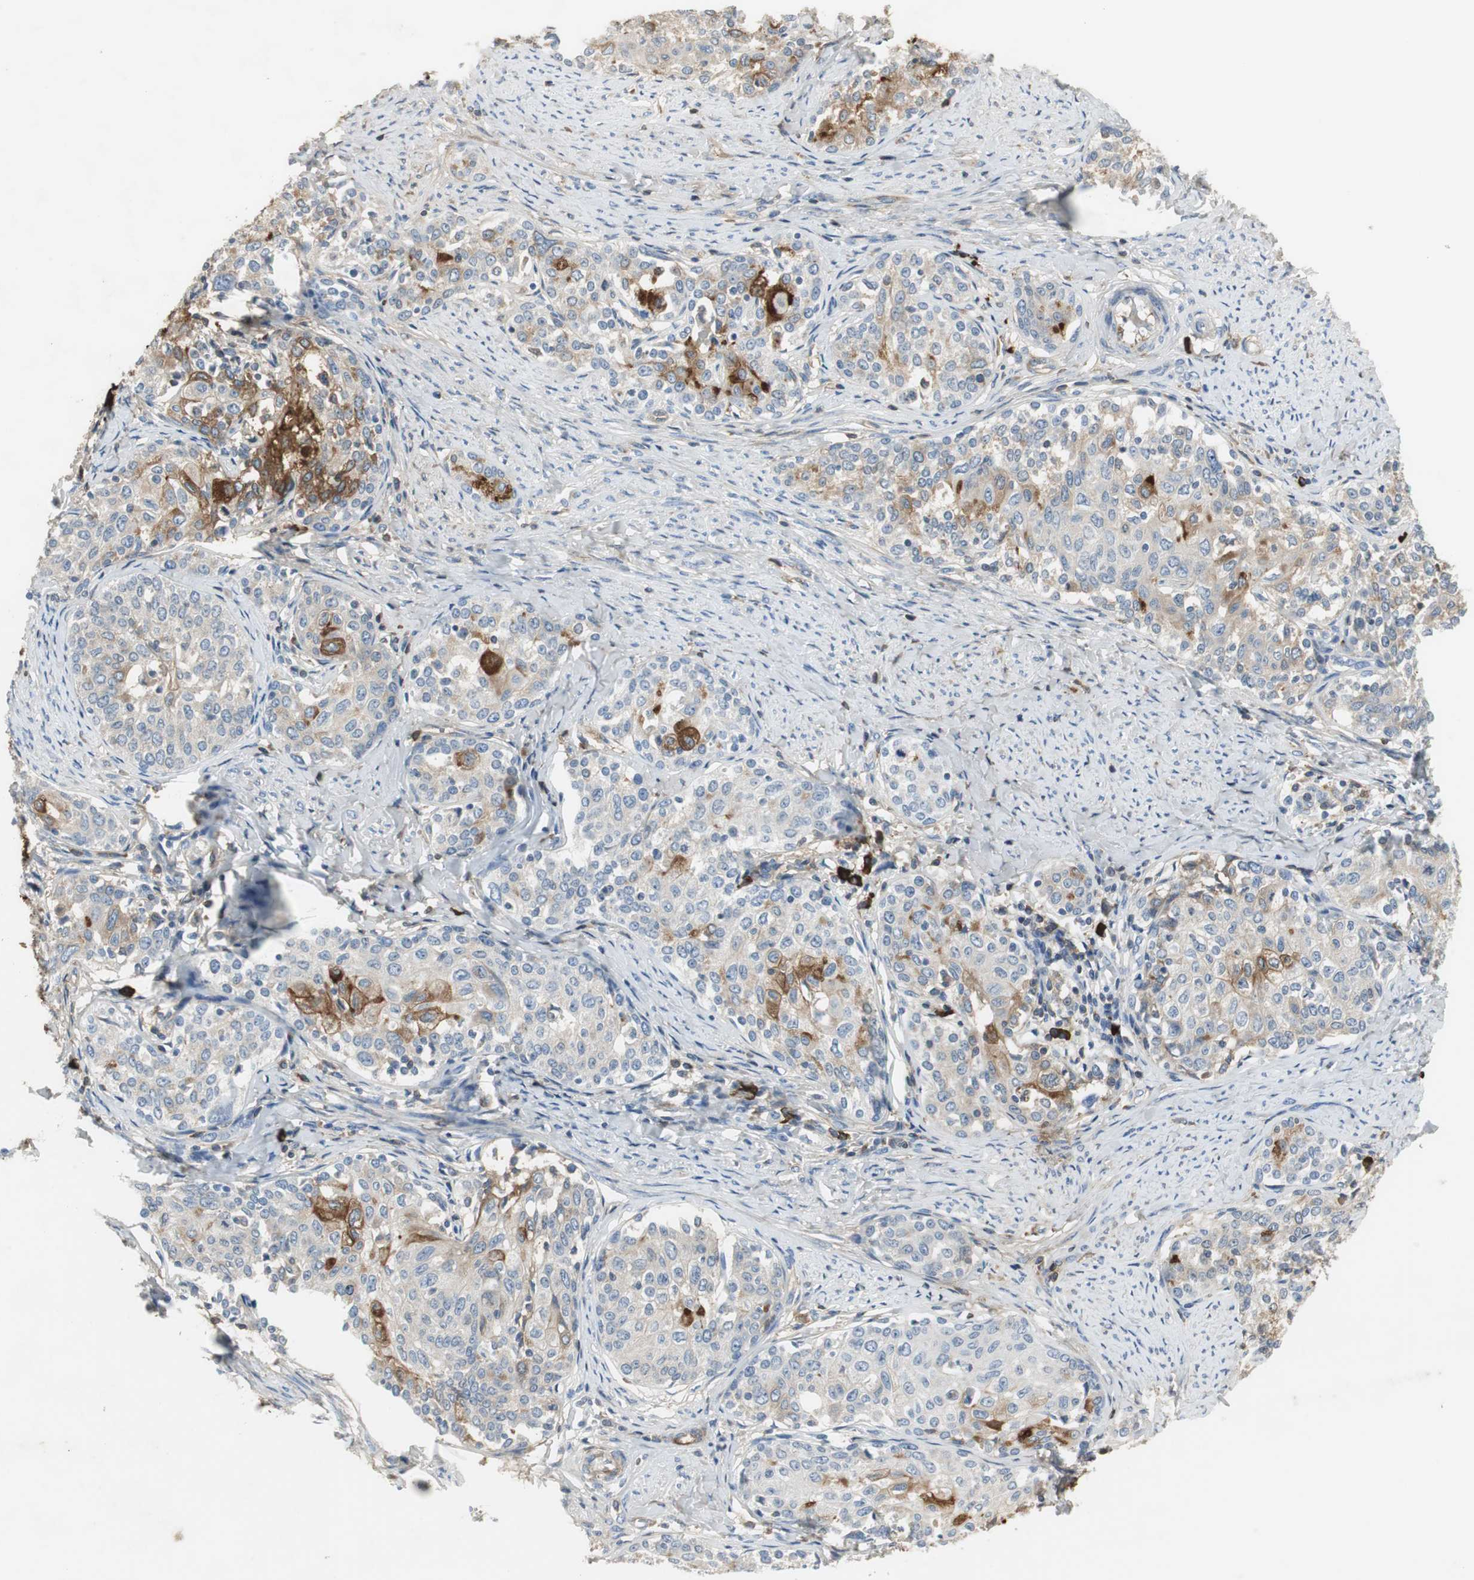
{"staining": {"intensity": "weak", "quantity": ">75%", "location": "cytoplasmic/membranous"}, "tissue": "cervical cancer", "cell_type": "Tumor cells", "image_type": "cancer", "snomed": [{"axis": "morphology", "description": "Squamous cell carcinoma, NOS"}, {"axis": "morphology", "description": "Adenocarcinoma, NOS"}, {"axis": "topography", "description": "Cervix"}], "caption": "This histopathology image displays IHC staining of adenocarcinoma (cervical), with low weak cytoplasmic/membranous staining in approximately >75% of tumor cells.", "gene": "IGHA1", "patient": {"sex": "female", "age": 52}}